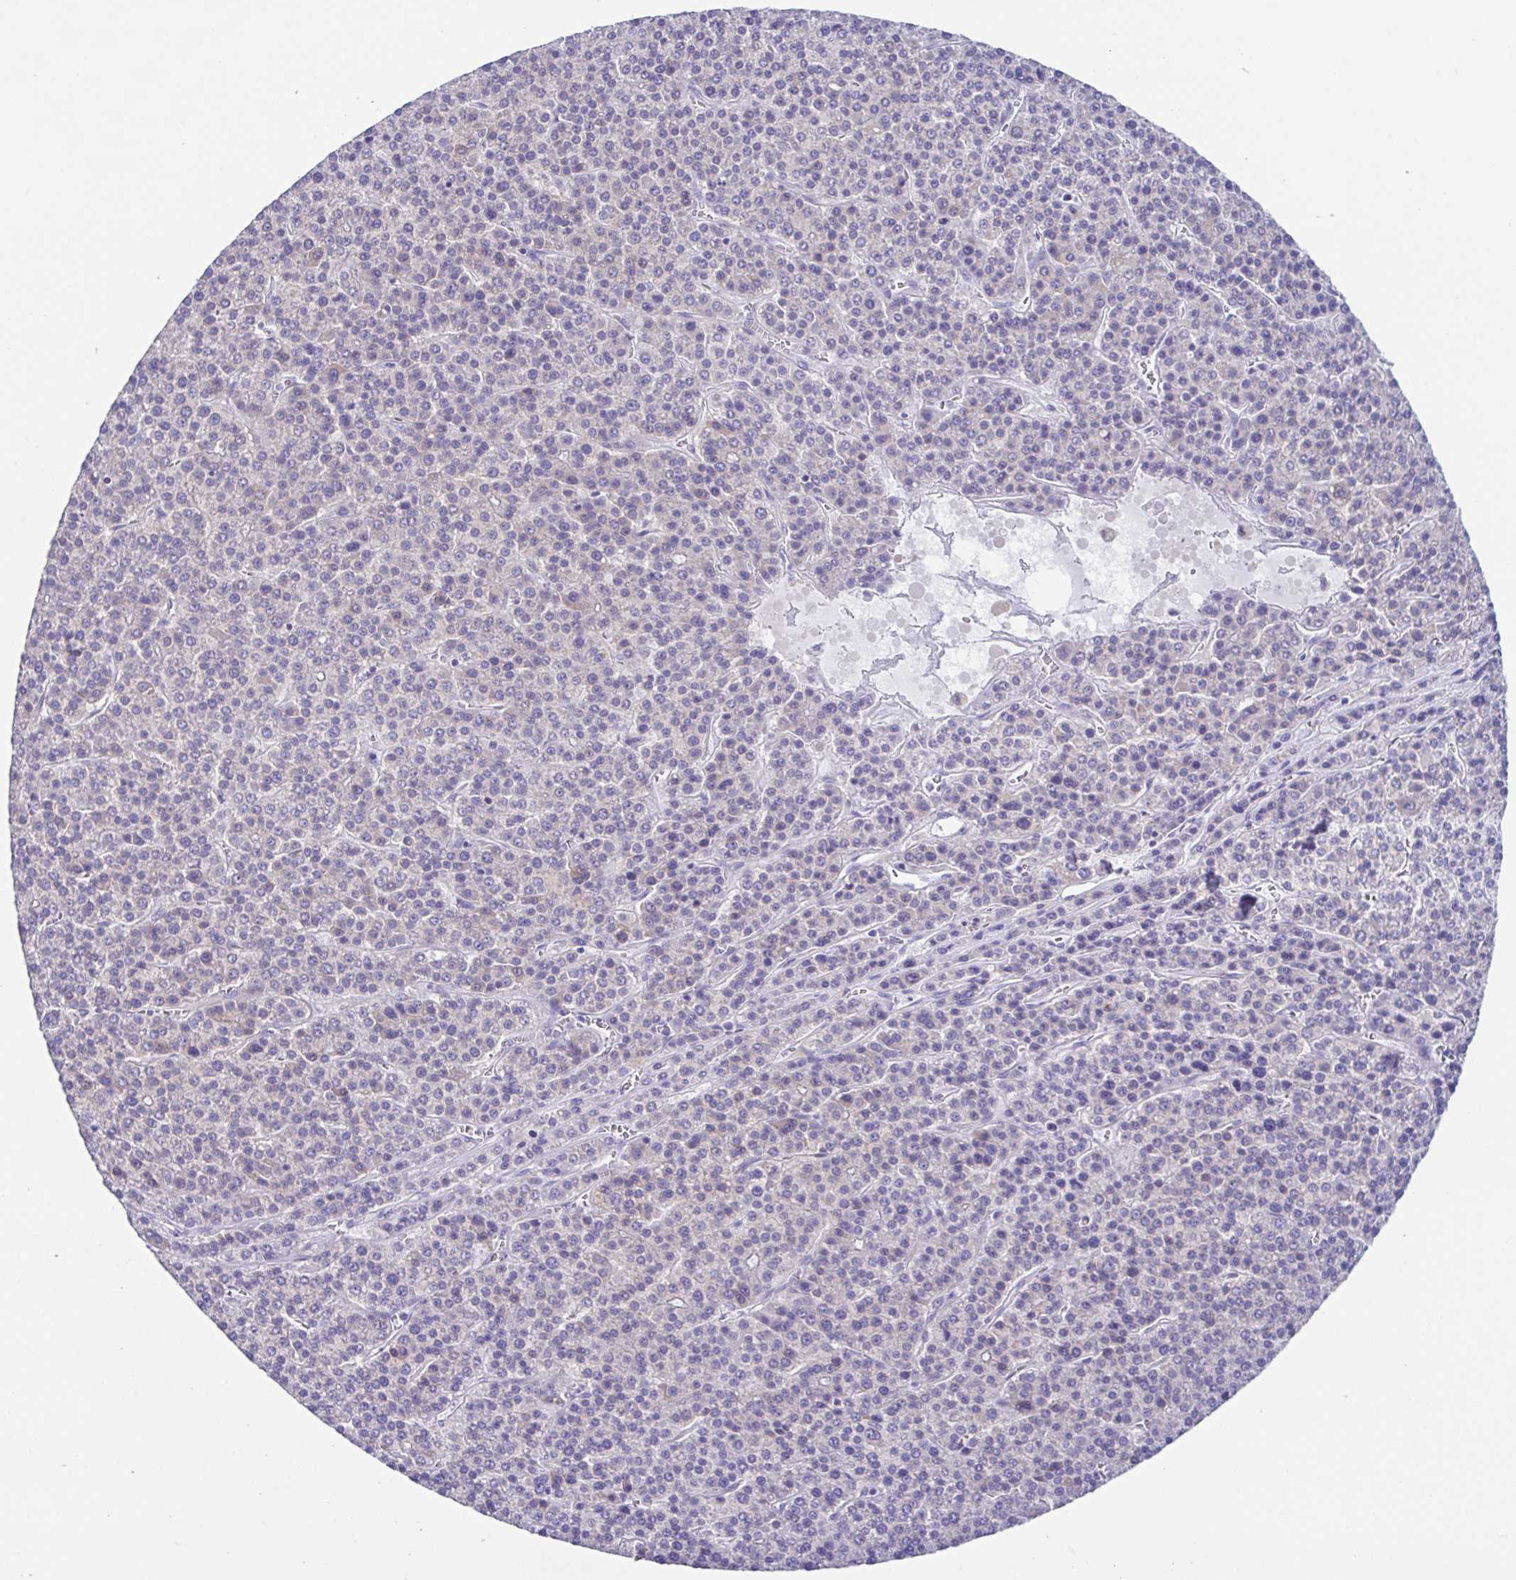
{"staining": {"intensity": "negative", "quantity": "none", "location": "none"}, "tissue": "liver cancer", "cell_type": "Tumor cells", "image_type": "cancer", "snomed": [{"axis": "morphology", "description": "Carcinoma, Hepatocellular, NOS"}, {"axis": "topography", "description": "Liver"}], "caption": "This is an IHC photomicrograph of liver cancer (hepatocellular carcinoma). There is no positivity in tumor cells.", "gene": "RDH11", "patient": {"sex": "female", "age": 58}}